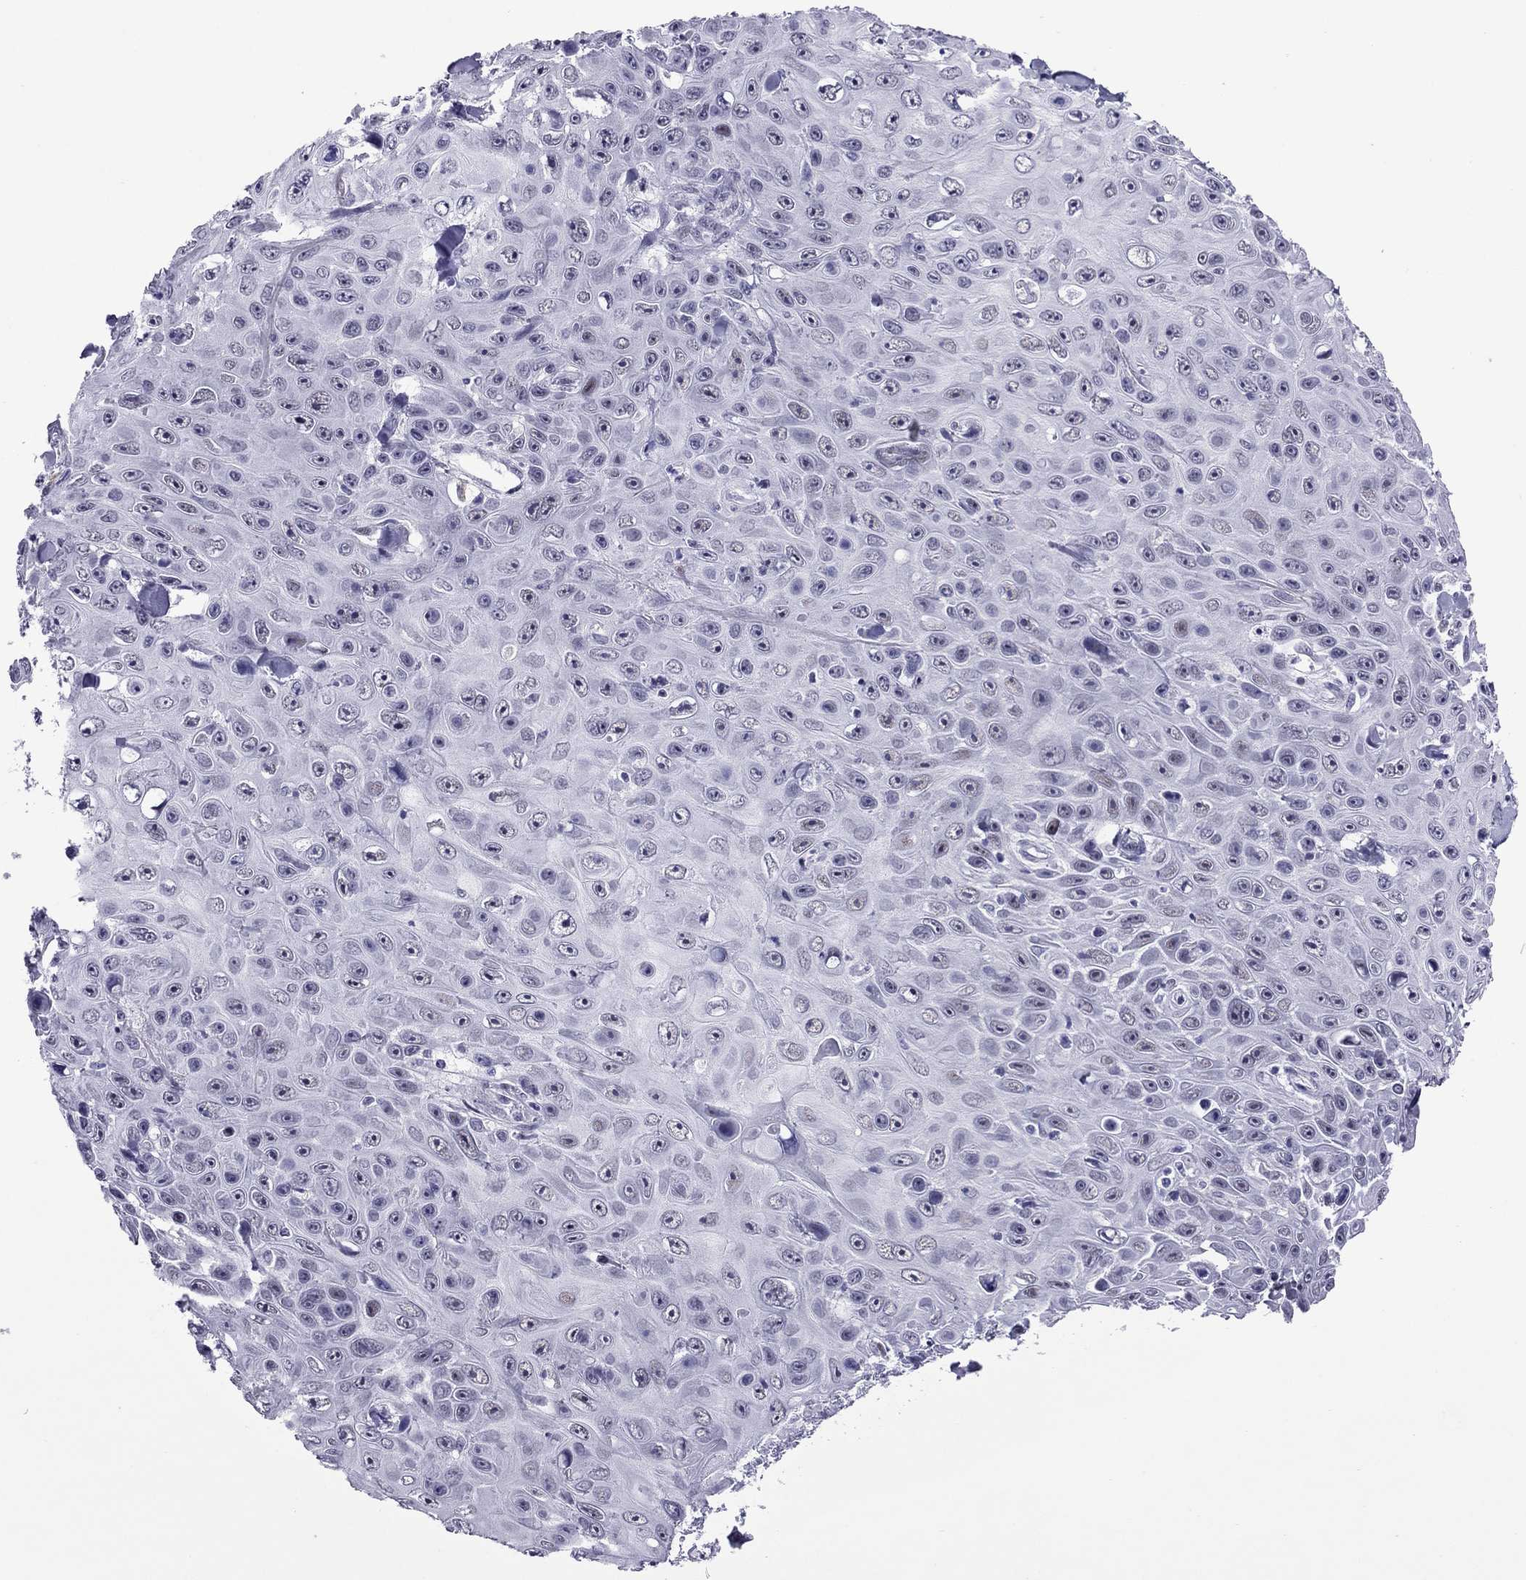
{"staining": {"intensity": "negative", "quantity": "none", "location": "none"}, "tissue": "skin cancer", "cell_type": "Tumor cells", "image_type": "cancer", "snomed": [{"axis": "morphology", "description": "Squamous cell carcinoma, NOS"}, {"axis": "topography", "description": "Skin"}], "caption": "Tumor cells show no significant staining in skin cancer.", "gene": "ZNF646", "patient": {"sex": "male", "age": 82}}